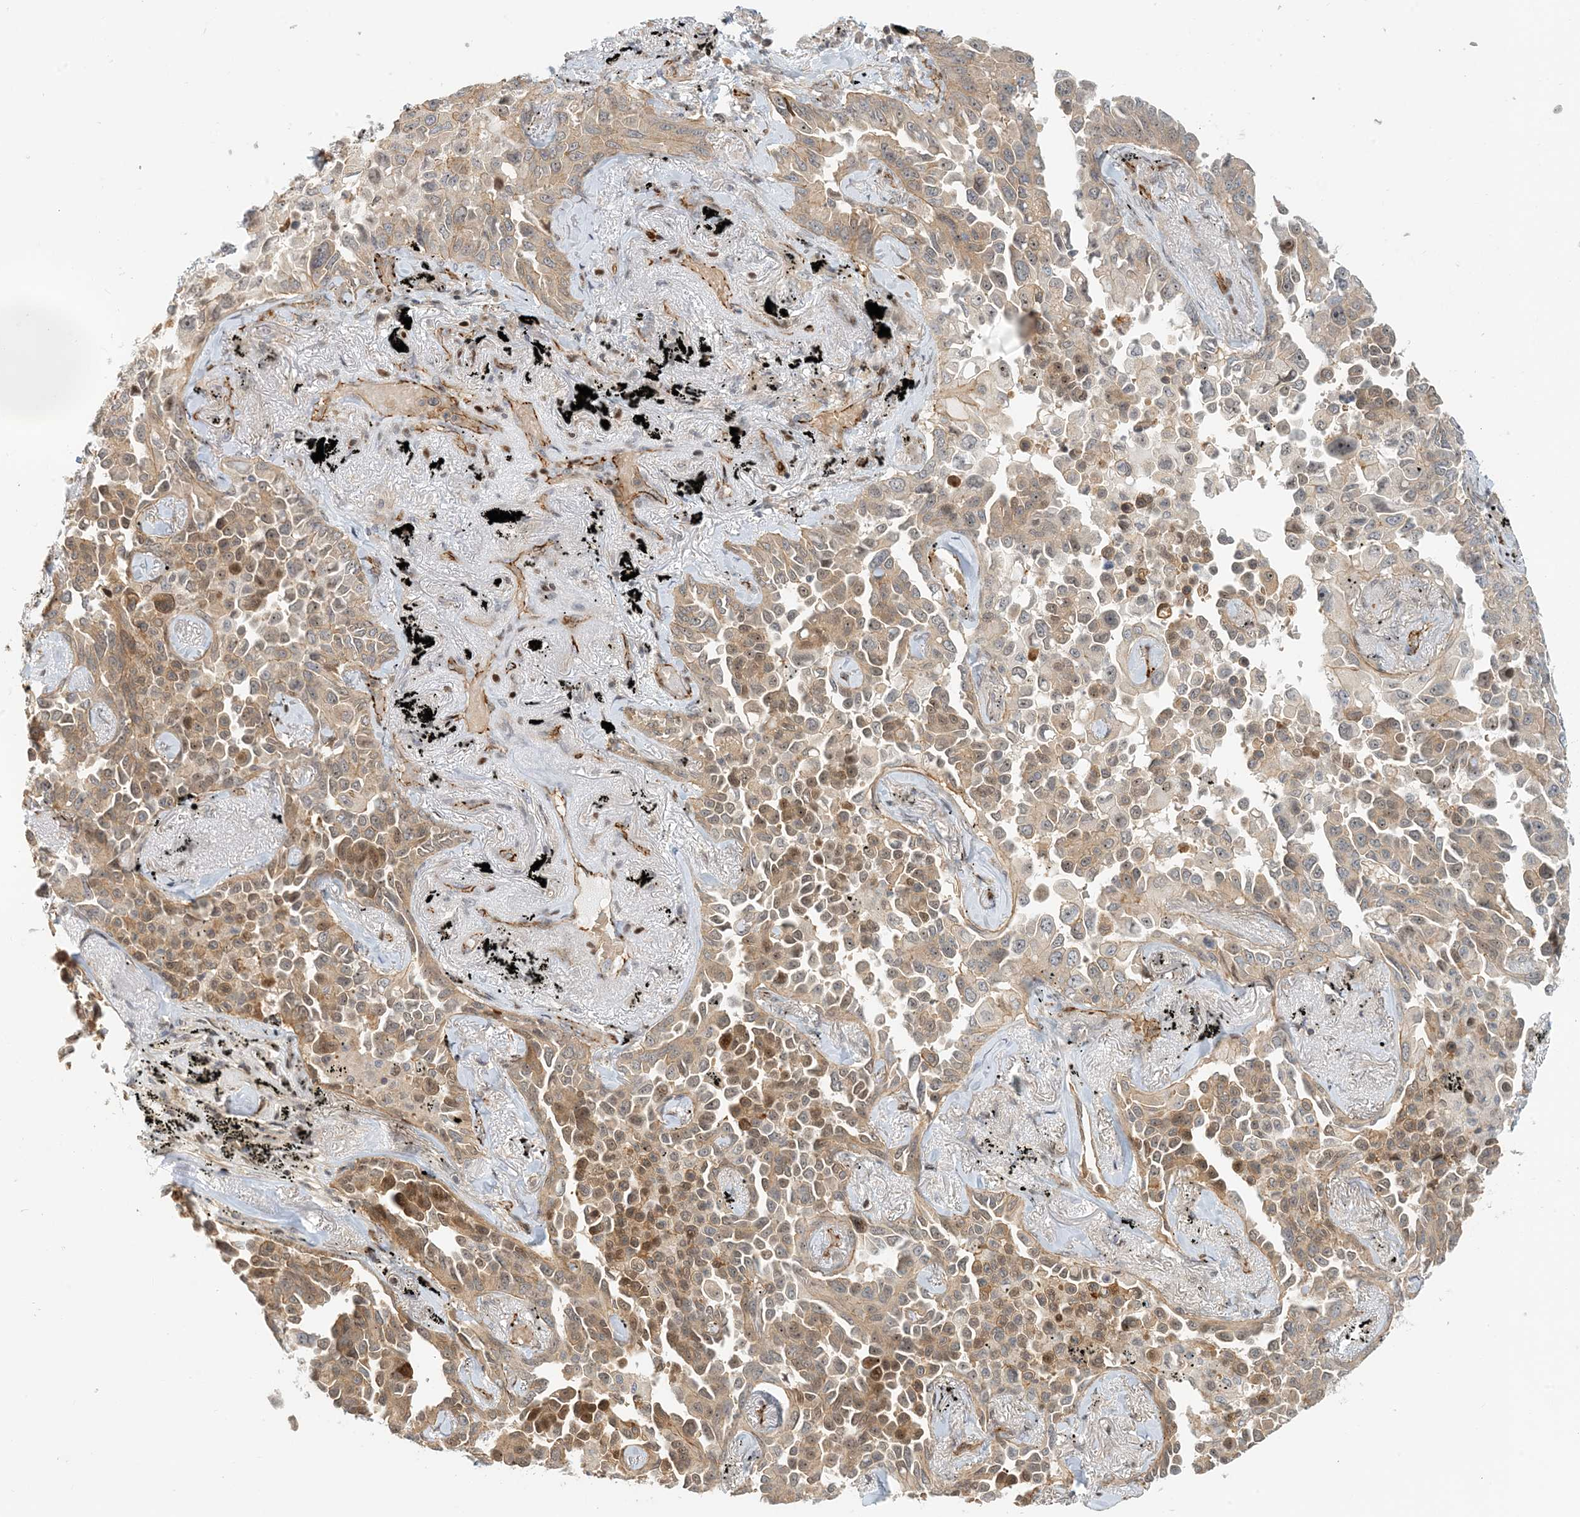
{"staining": {"intensity": "moderate", "quantity": "25%-75%", "location": "cytoplasmic/membranous,nuclear"}, "tissue": "lung cancer", "cell_type": "Tumor cells", "image_type": "cancer", "snomed": [{"axis": "morphology", "description": "Adenocarcinoma, NOS"}, {"axis": "topography", "description": "Lung"}], "caption": "This photomicrograph exhibits lung cancer (adenocarcinoma) stained with immunohistochemistry to label a protein in brown. The cytoplasmic/membranous and nuclear of tumor cells show moderate positivity for the protein. Nuclei are counter-stained blue.", "gene": "MAPKBP1", "patient": {"sex": "female", "age": 67}}